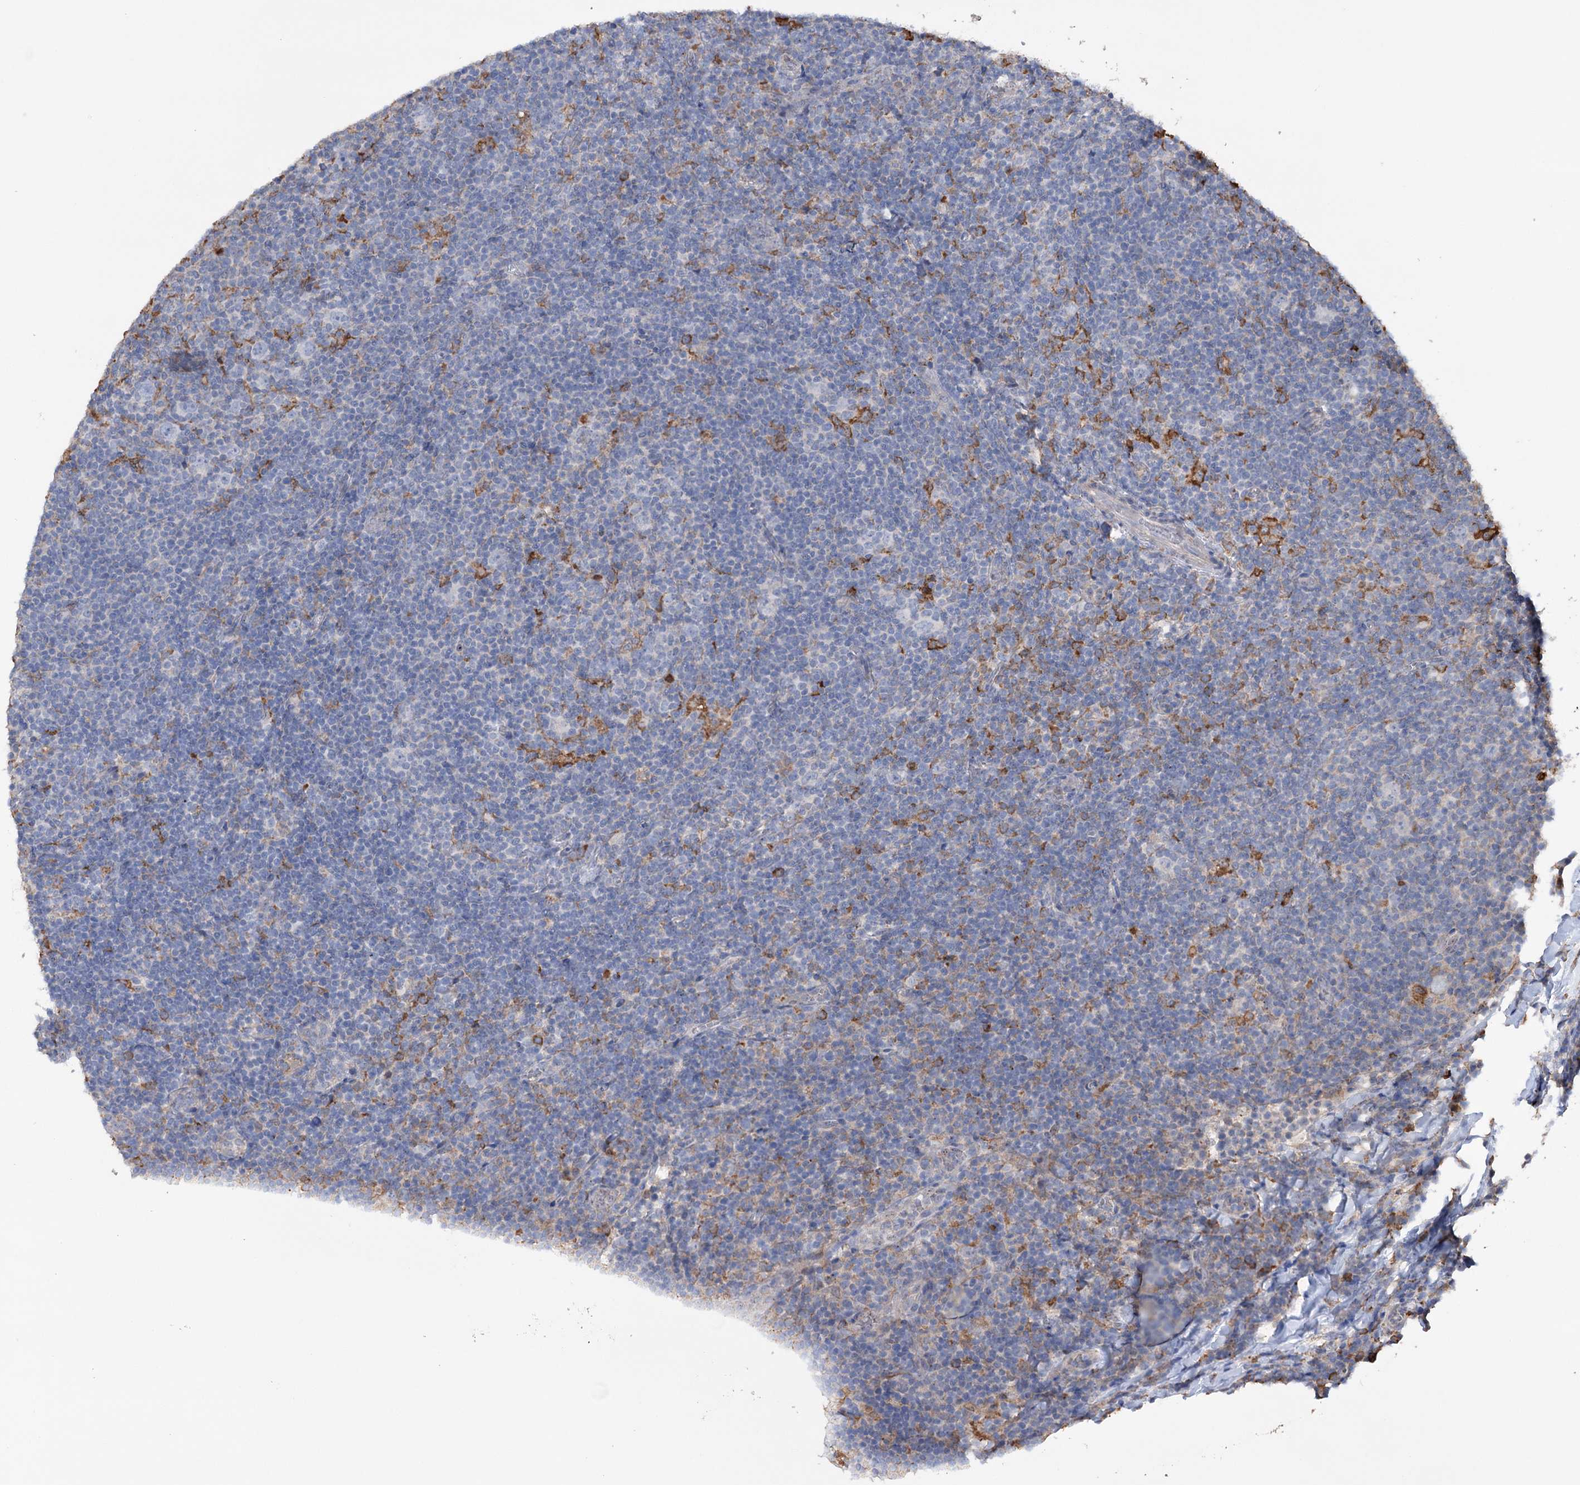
{"staining": {"intensity": "negative", "quantity": "none", "location": "none"}, "tissue": "lymphoma", "cell_type": "Tumor cells", "image_type": "cancer", "snomed": [{"axis": "morphology", "description": "Hodgkin's disease, NOS"}, {"axis": "topography", "description": "Lymph node"}], "caption": "Immunohistochemical staining of human Hodgkin's disease displays no significant expression in tumor cells. Nuclei are stained in blue.", "gene": "TRIM71", "patient": {"sex": "female", "age": 57}}